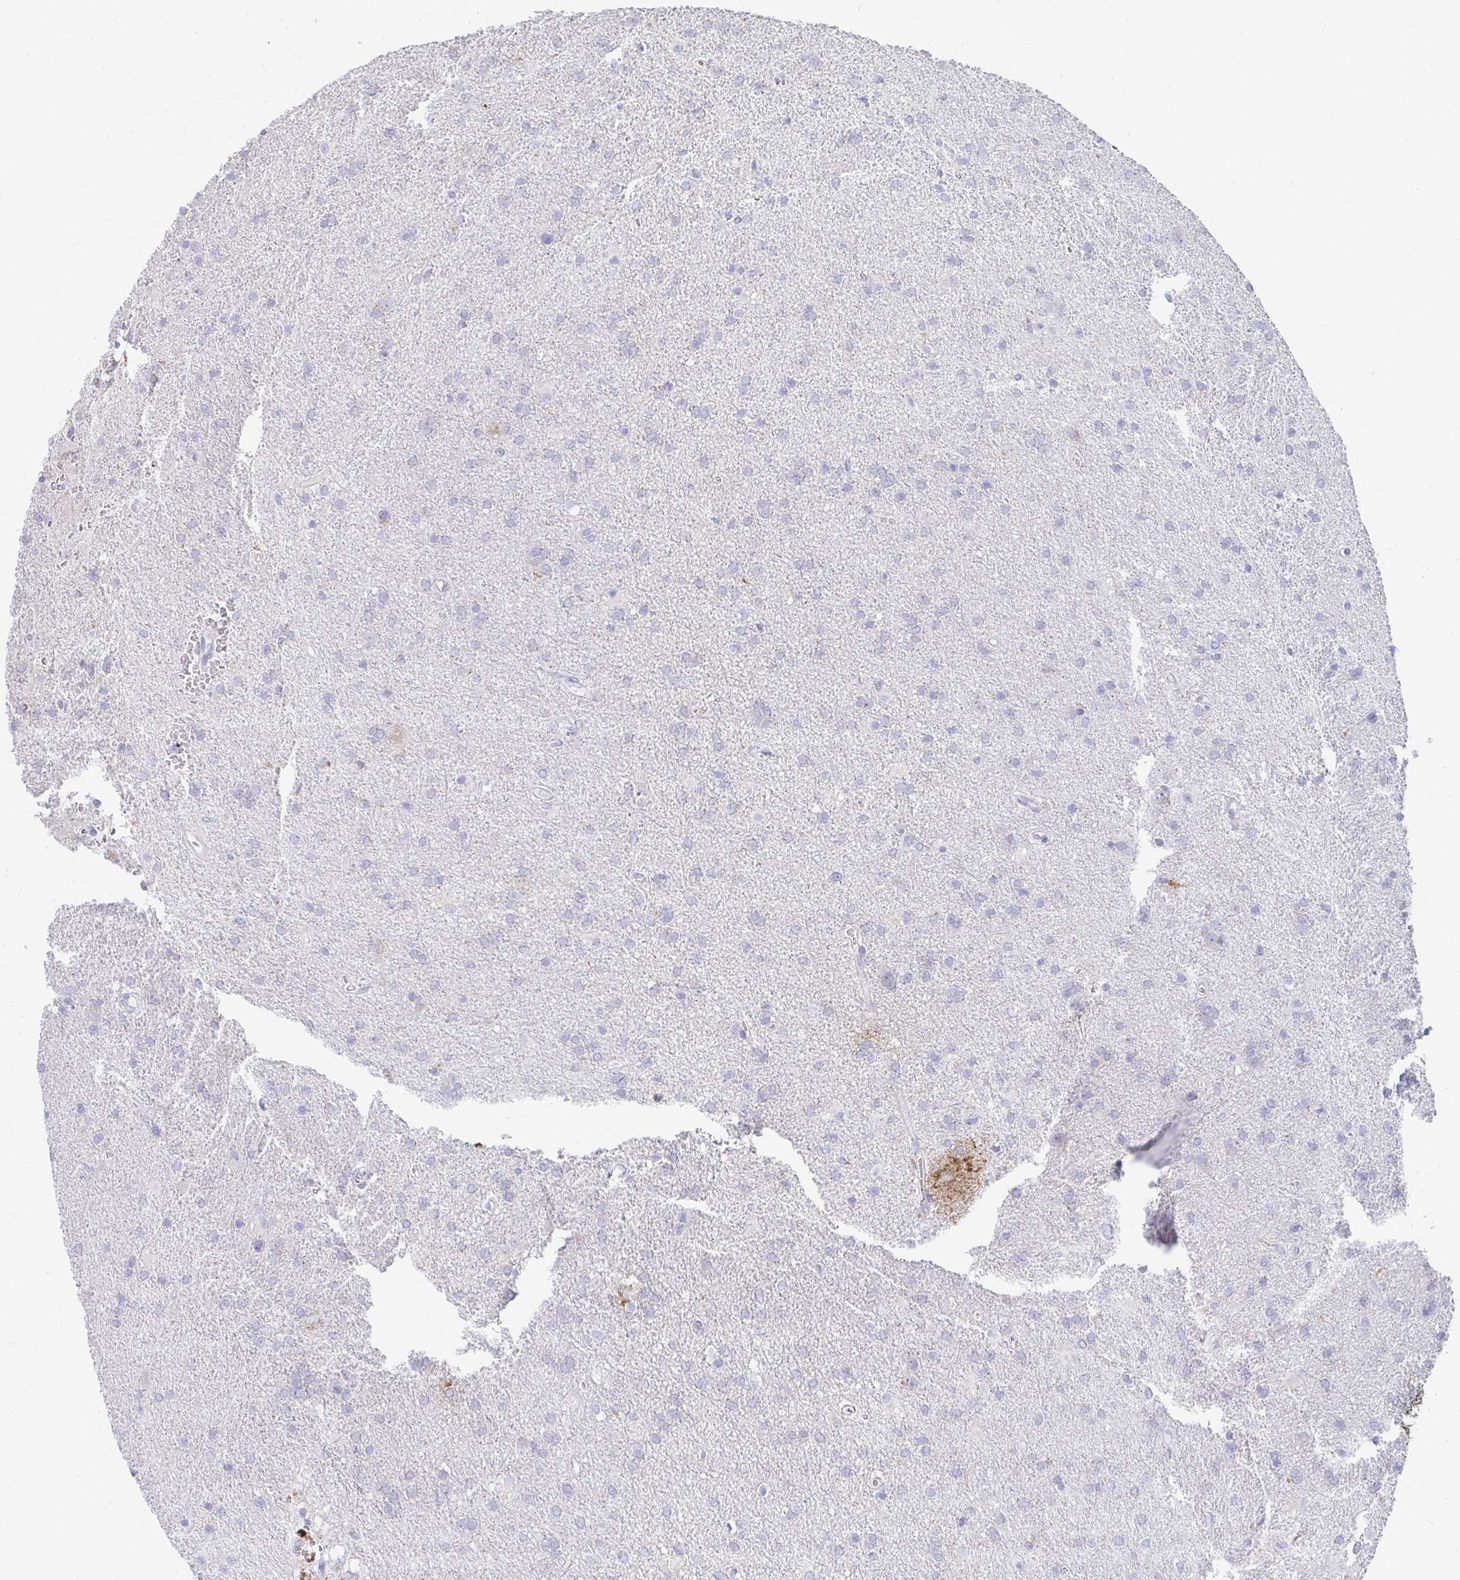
{"staining": {"intensity": "negative", "quantity": "none", "location": "none"}, "tissue": "glioma", "cell_type": "Tumor cells", "image_type": "cancer", "snomed": [{"axis": "morphology", "description": "Glioma, malignant, Low grade"}, {"axis": "topography", "description": "Brain"}], "caption": "A histopathology image of glioma stained for a protein reveals no brown staining in tumor cells. (Brightfield microscopy of DAB immunohistochemistry at high magnification).", "gene": "AIFM1", "patient": {"sex": "male", "age": 66}}